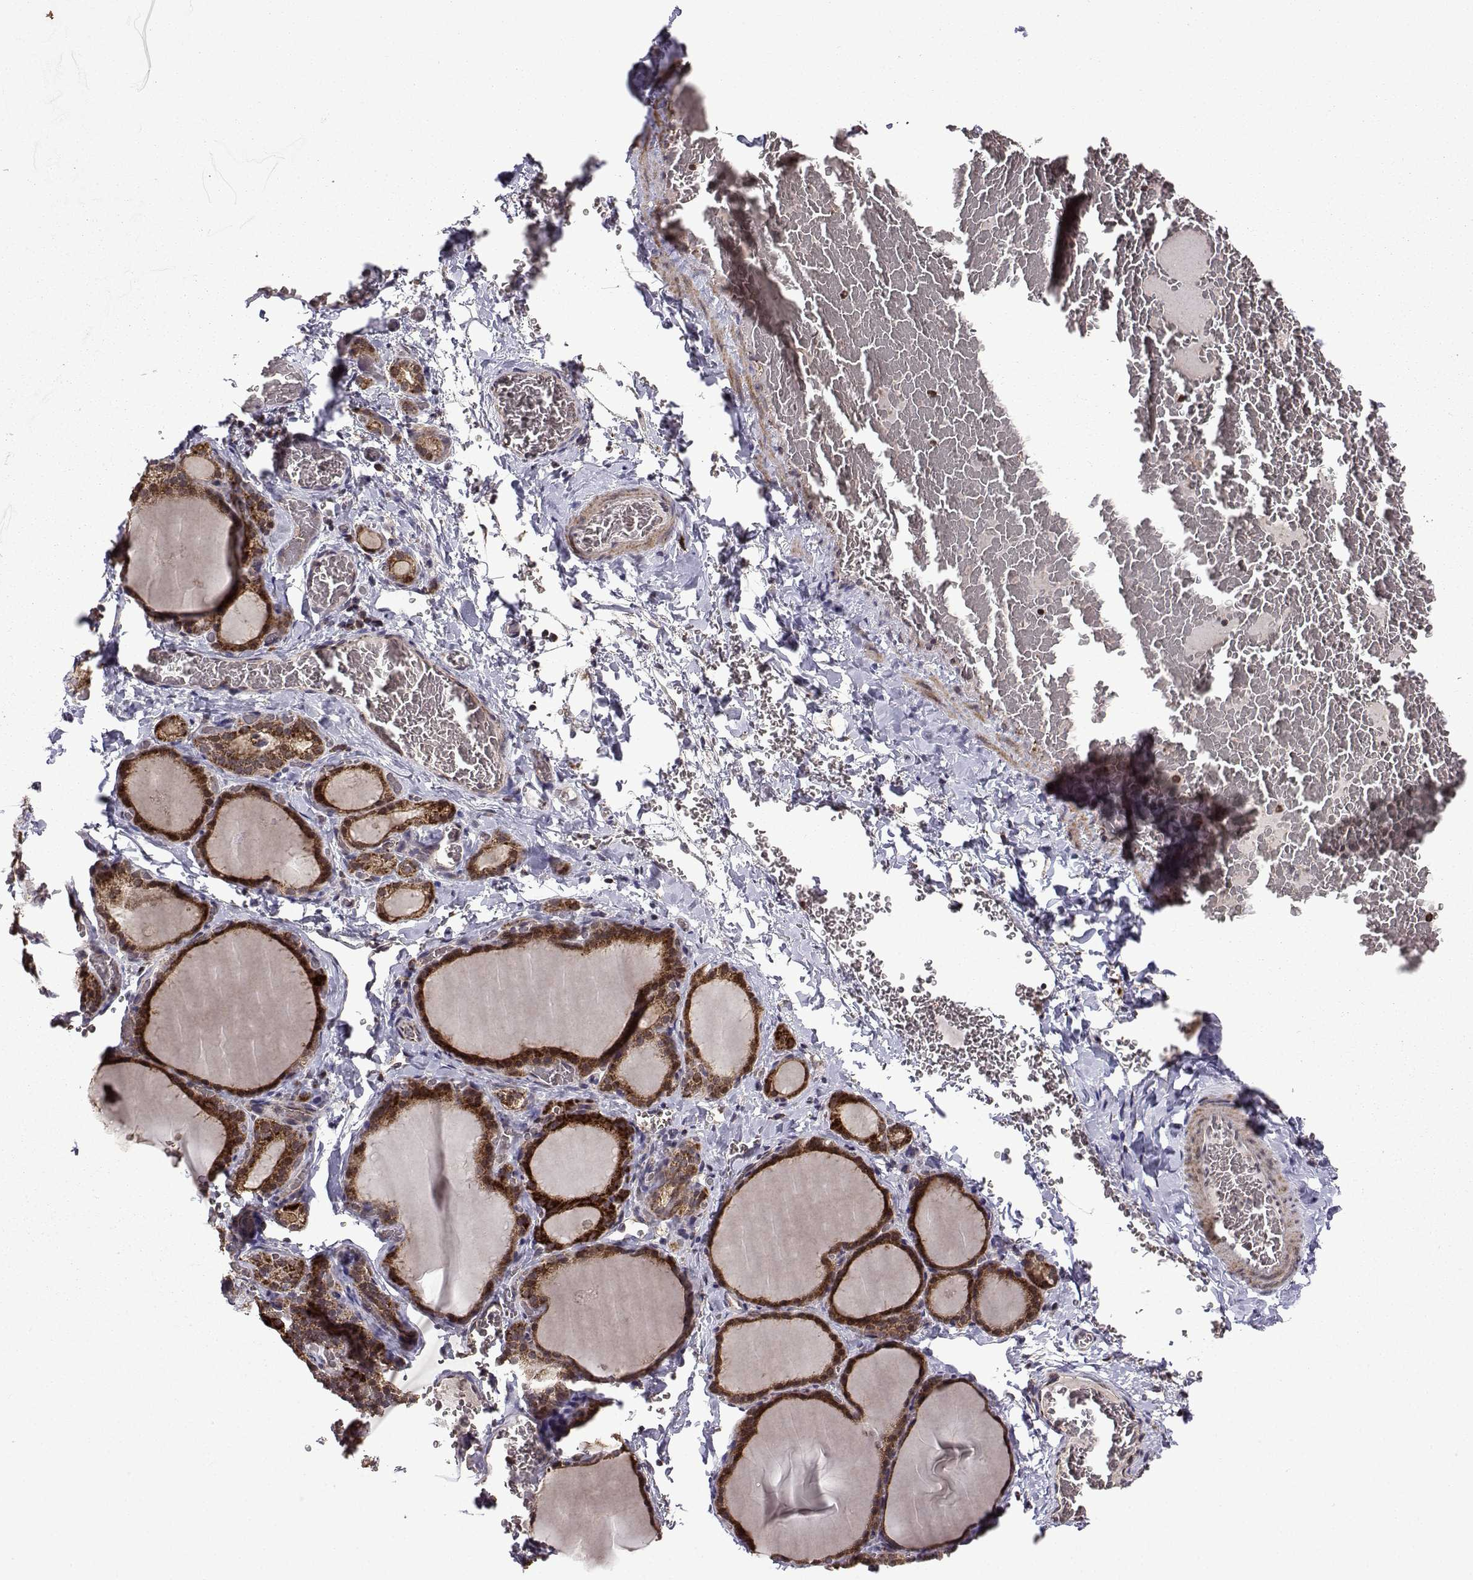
{"staining": {"intensity": "strong", "quantity": "25%-75%", "location": "cytoplasmic/membranous"}, "tissue": "thyroid gland", "cell_type": "Glandular cells", "image_type": "normal", "snomed": [{"axis": "morphology", "description": "Normal tissue, NOS"}, {"axis": "morphology", "description": "Hyperplasia, NOS"}, {"axis": "topography", "description": "Thyroid gland"}], "caption": "Immunohistochemistry (IHC) staining of unremarkable thyroid gland, which shows high levels of strong cytoplasmic/membranous expression in approximately 25%-75% of glandular cells indicating strong cytoplasmic/membranous protein staining. The staining was performed using DAB (3,3'-diaminobenzidine) (brown) for protein detection and nuclei were counterstained in hematoxylin (blue).", "gene": "TAB2", "patient": {"sex": "female", "age": 27}}